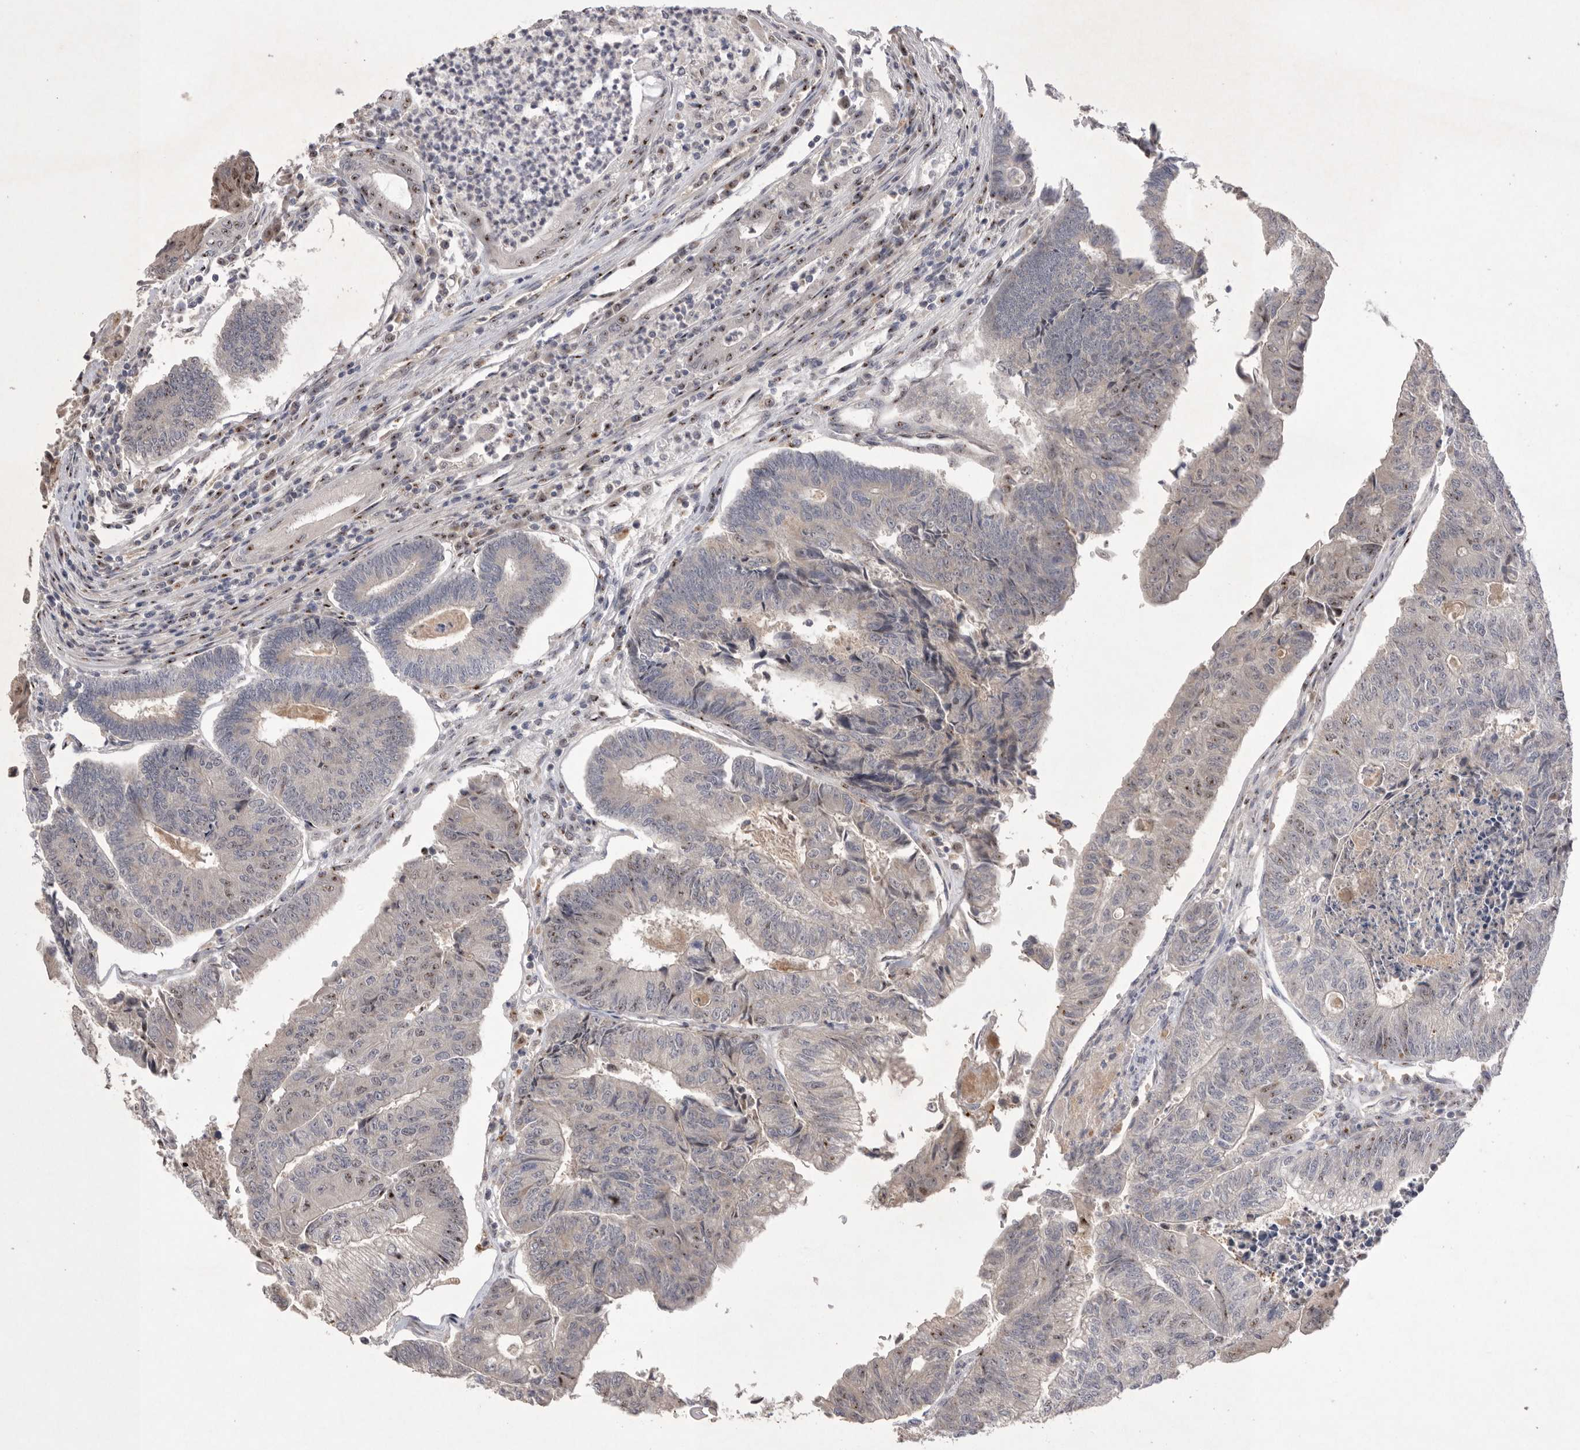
{"staining": {"intensity": "weak", "quantity": "25%-75%", "location": "nuclear"}, "tissue": "colorectal cancer", "cell_type": "Tumor cells", "image_type": "cancer", "snomed": [{"axis": "morphology", "description": "Adenocarcinoma, NOS"}, {"axis": "topography", "description": "Colon"}], "caption": "DAB (3,3'-diaminobenzidine) immunohistochemical staining of human colorectal cancer shows weak nuclear protein positivity in approximately 25%-75% of tumor cells.", "gene": "HUS1", "patient": {"sex": "female", "age": 67}}